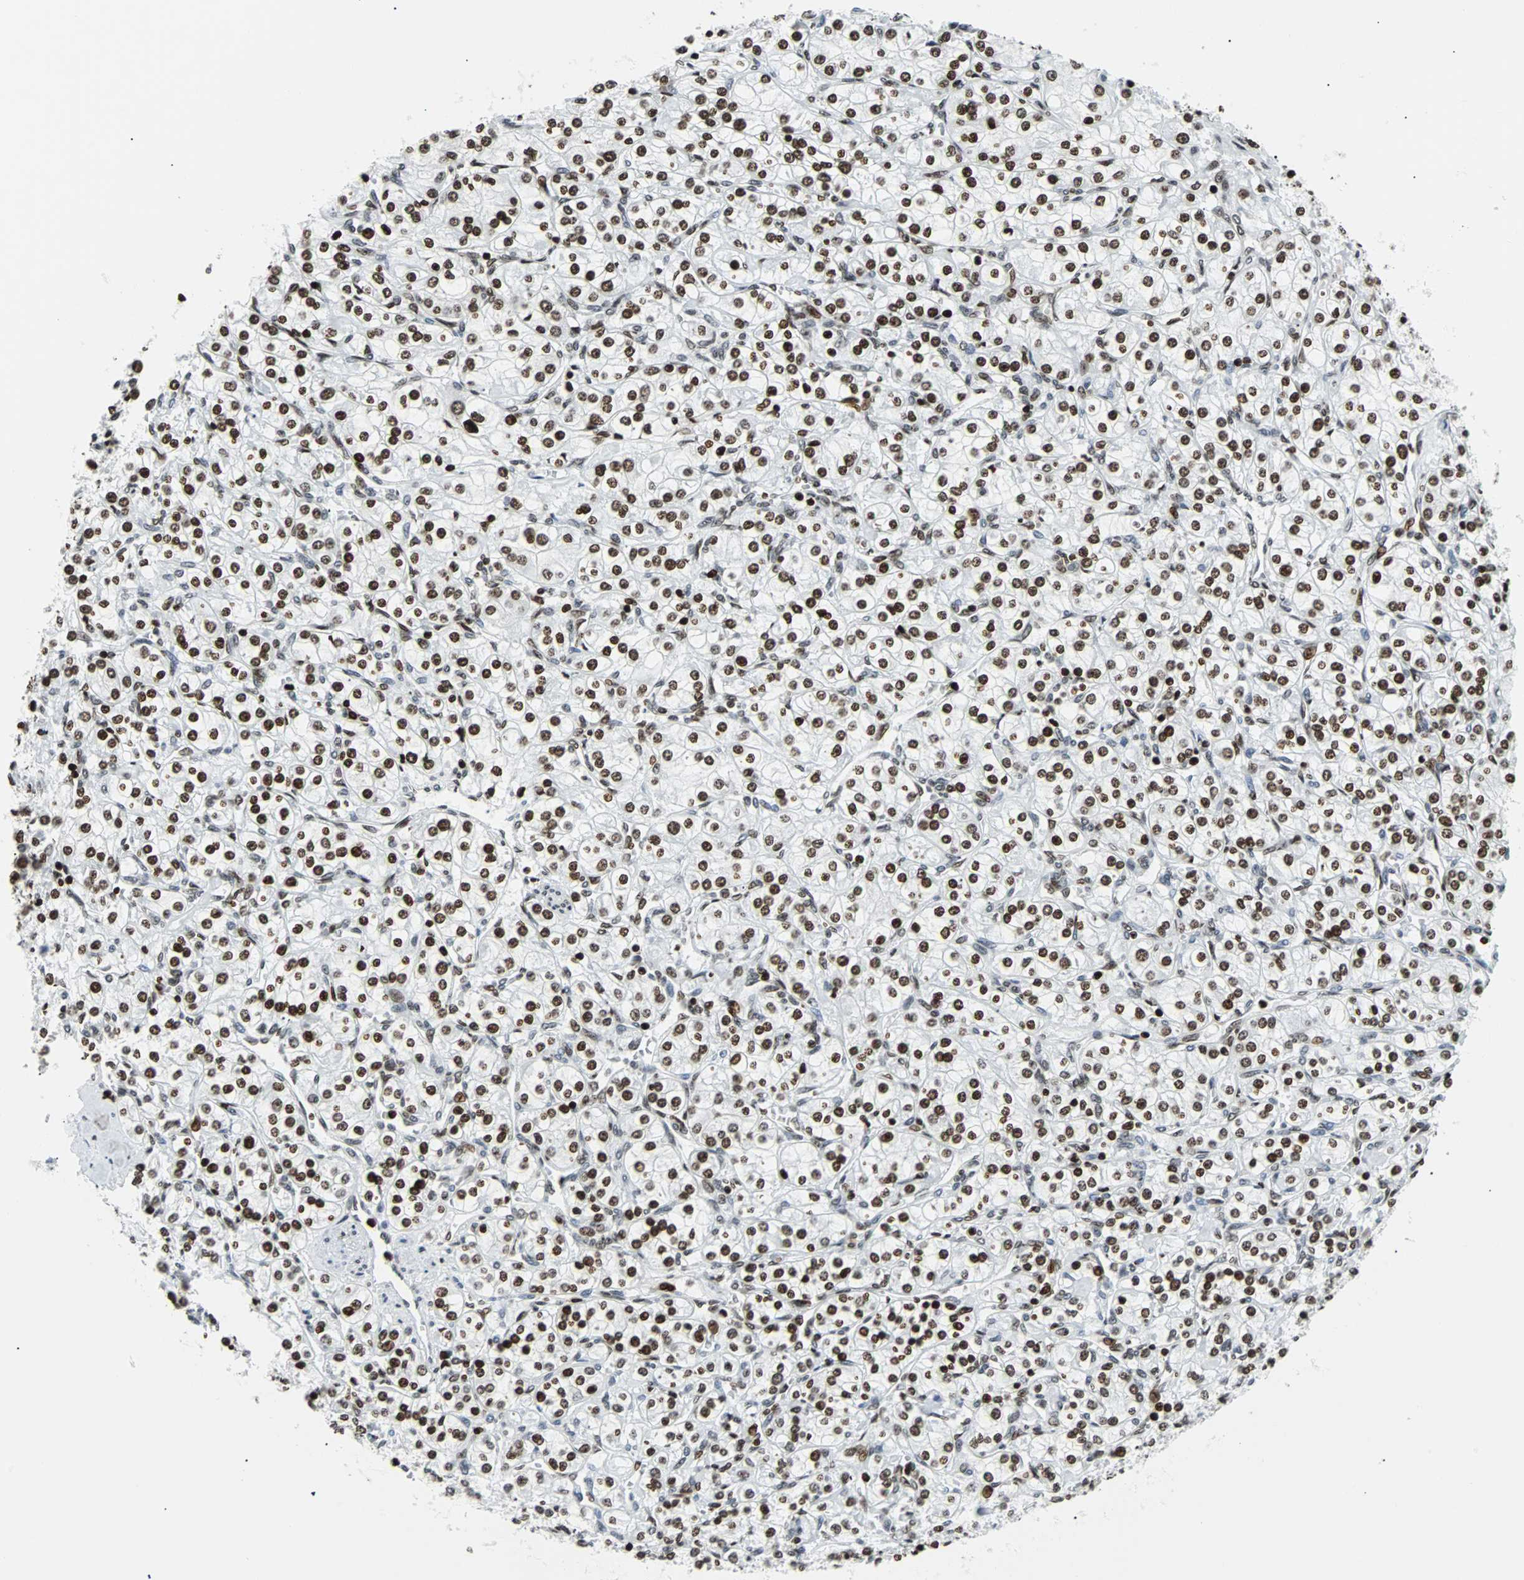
{"staining": {"intensity": "strong", "quantity": ">75%", "location": "nuclear"}, "tissue": "renal cancer", "cell_type": "Tumor cells", "image_type": "cancer", "snomed": [{"axis": "morphology", "description": "Adenocarcinoma, NOS"}, {"axis": "topography", "description": "Kidney"}], "caption": "Strong nuclear protein staining is seen in approximately >75% of tumor cells in adenocarcinoma (renal). (DAB = brown stain, brightfield microscopy at high magnification).", "gene": "ZNF131", "patient": {"sex": "male", "age": 77}}